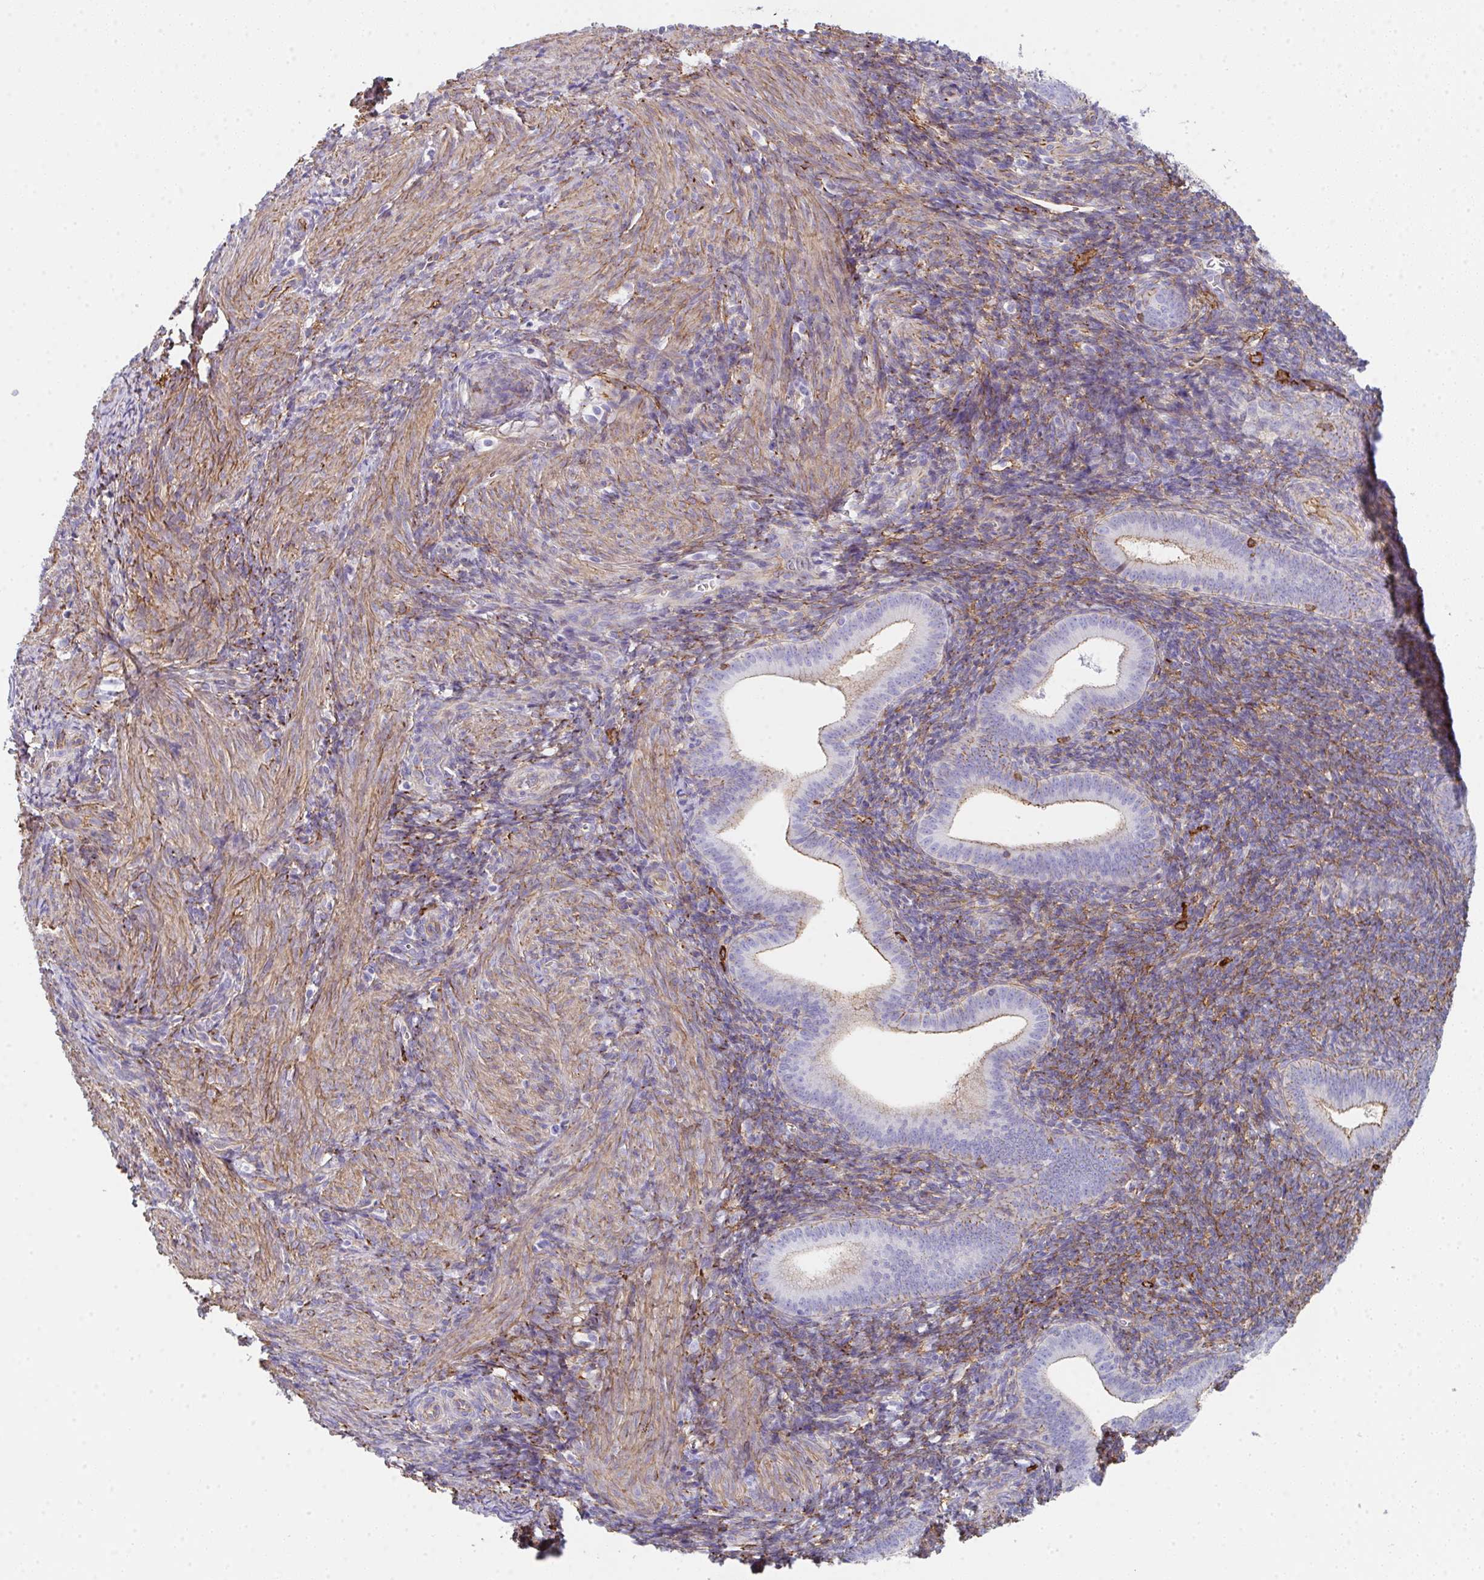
{"staining": {"intensity": "moderate", "quantity": "25%-75%", "location": "cytoplasmic/membranous"}, "tissue": "endometrium", "cell_type": "Cells in endometrial stroma", "image_type": "normal", "snomed": [{"axis": "morphology", "description": "Normal tissue, NOS"}, {"axis": "topography", "description": "Endometrium"}], "caption": "Immunohistochemical staining of normal endometrium displays moderate cytoplasmic/membranous protein expression in about 25%-75% of cells in endometrial stroma.", "gene": "DBN1", "patient": {"sex": "female", "age": 25}}